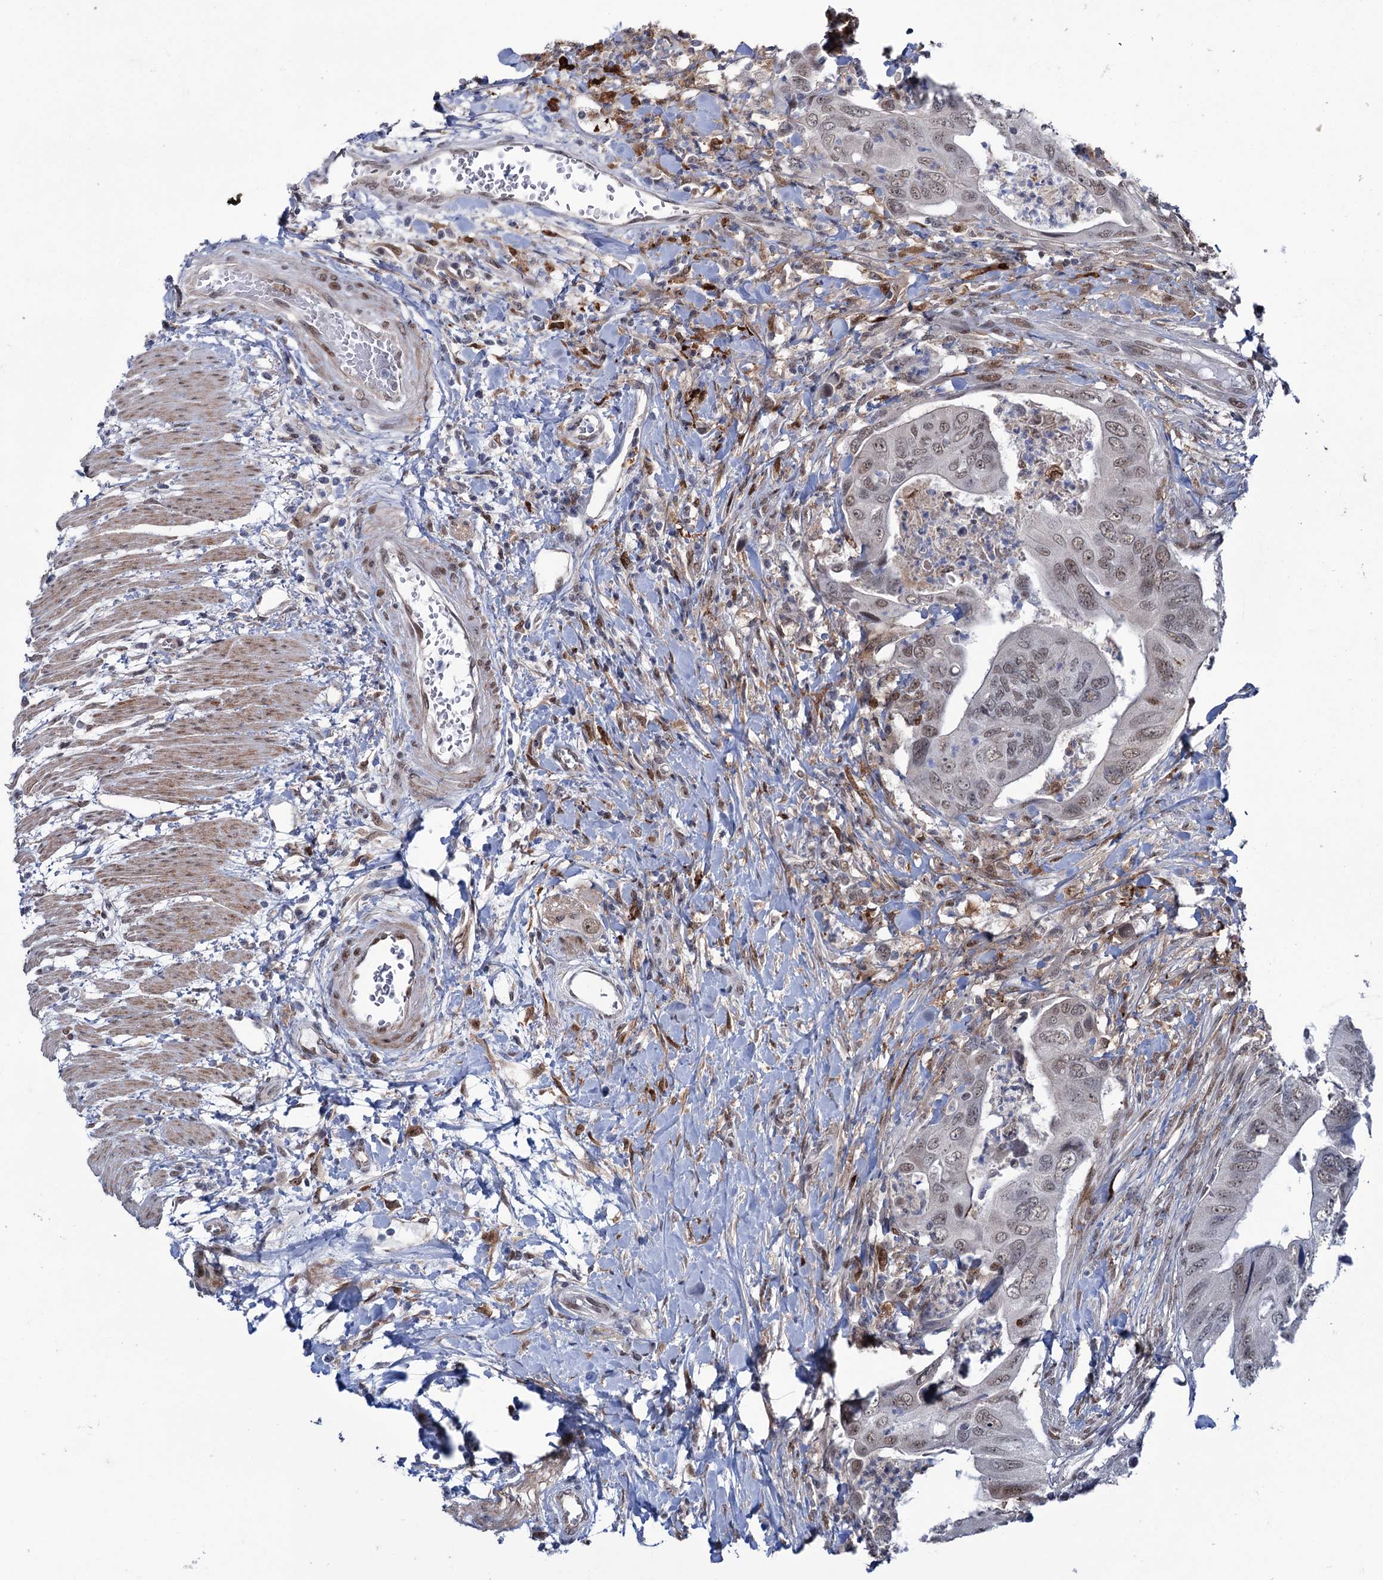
{"staining": {"intensity": "weak", "quantity": ">75%", "location": "nuclear"}, "tissue": "colorectal cancer", "cell_type": "Tumor cells", "image_type": "cancer", "snomed": [{"axis": "morphology", "description": "Adenocarcinoma, NOS"}, {"axis": "topography", "description": "Rectum"}], "caption": "Brown immunohistochemical staining in human colorectal cancer (adenocarcinoma) reveals weak nuclear positivity in approximately >75% of tumor cells. The protein is shown in brown color, while the nuclei are stained blue.", "gene": "FAM53A", "patient": {"sex": "male", "age": 63}}